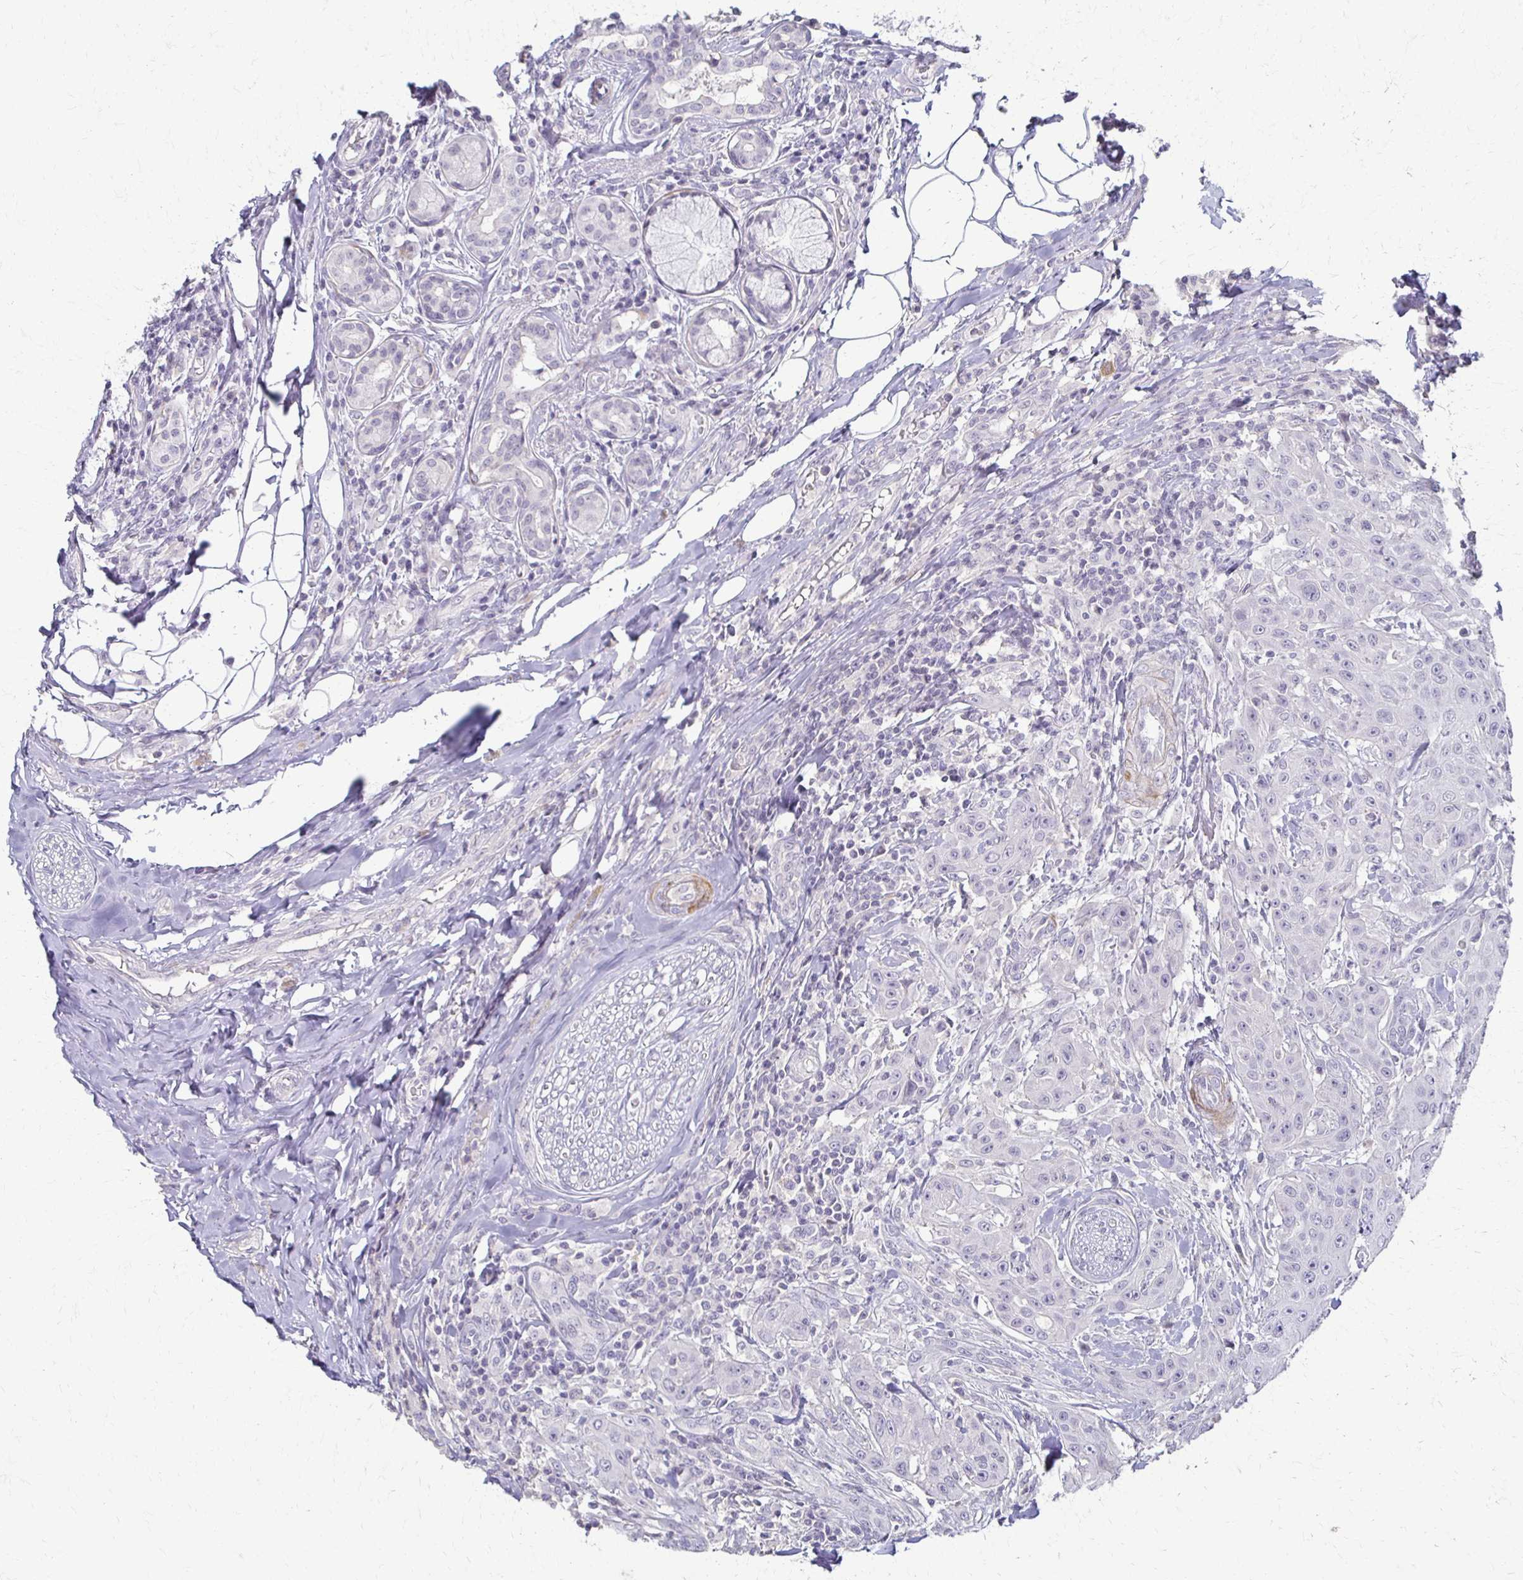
{"staining": {"intensity": "negative", "quantity": "none", "location": "none"}, "tissue": "head and neck cancer", "cell_type": "Tumor cells", "image_type": "cancer", "snomed": [{"axis": "morphology", "description": "Normal tissue, NOS"}, {"axis": "morphology", "description": "Squamous cell carcinoma, NOS"}, {"axis": "topography", "description": "Oral tissue"}, {"axis": "topography", "description": "Head-Neck"}], "caption": "The image demonstrates no staining of tumor cells in head and neck cancer (squamous cell carcinoma). The staining is performed using DAB (3,3'-diaminobenzidine) brown chromogen with nuclei counter-stained in using hematoxylin.", "gene": "FOXO4", "patient": {"sex": "female", "age": 55}}